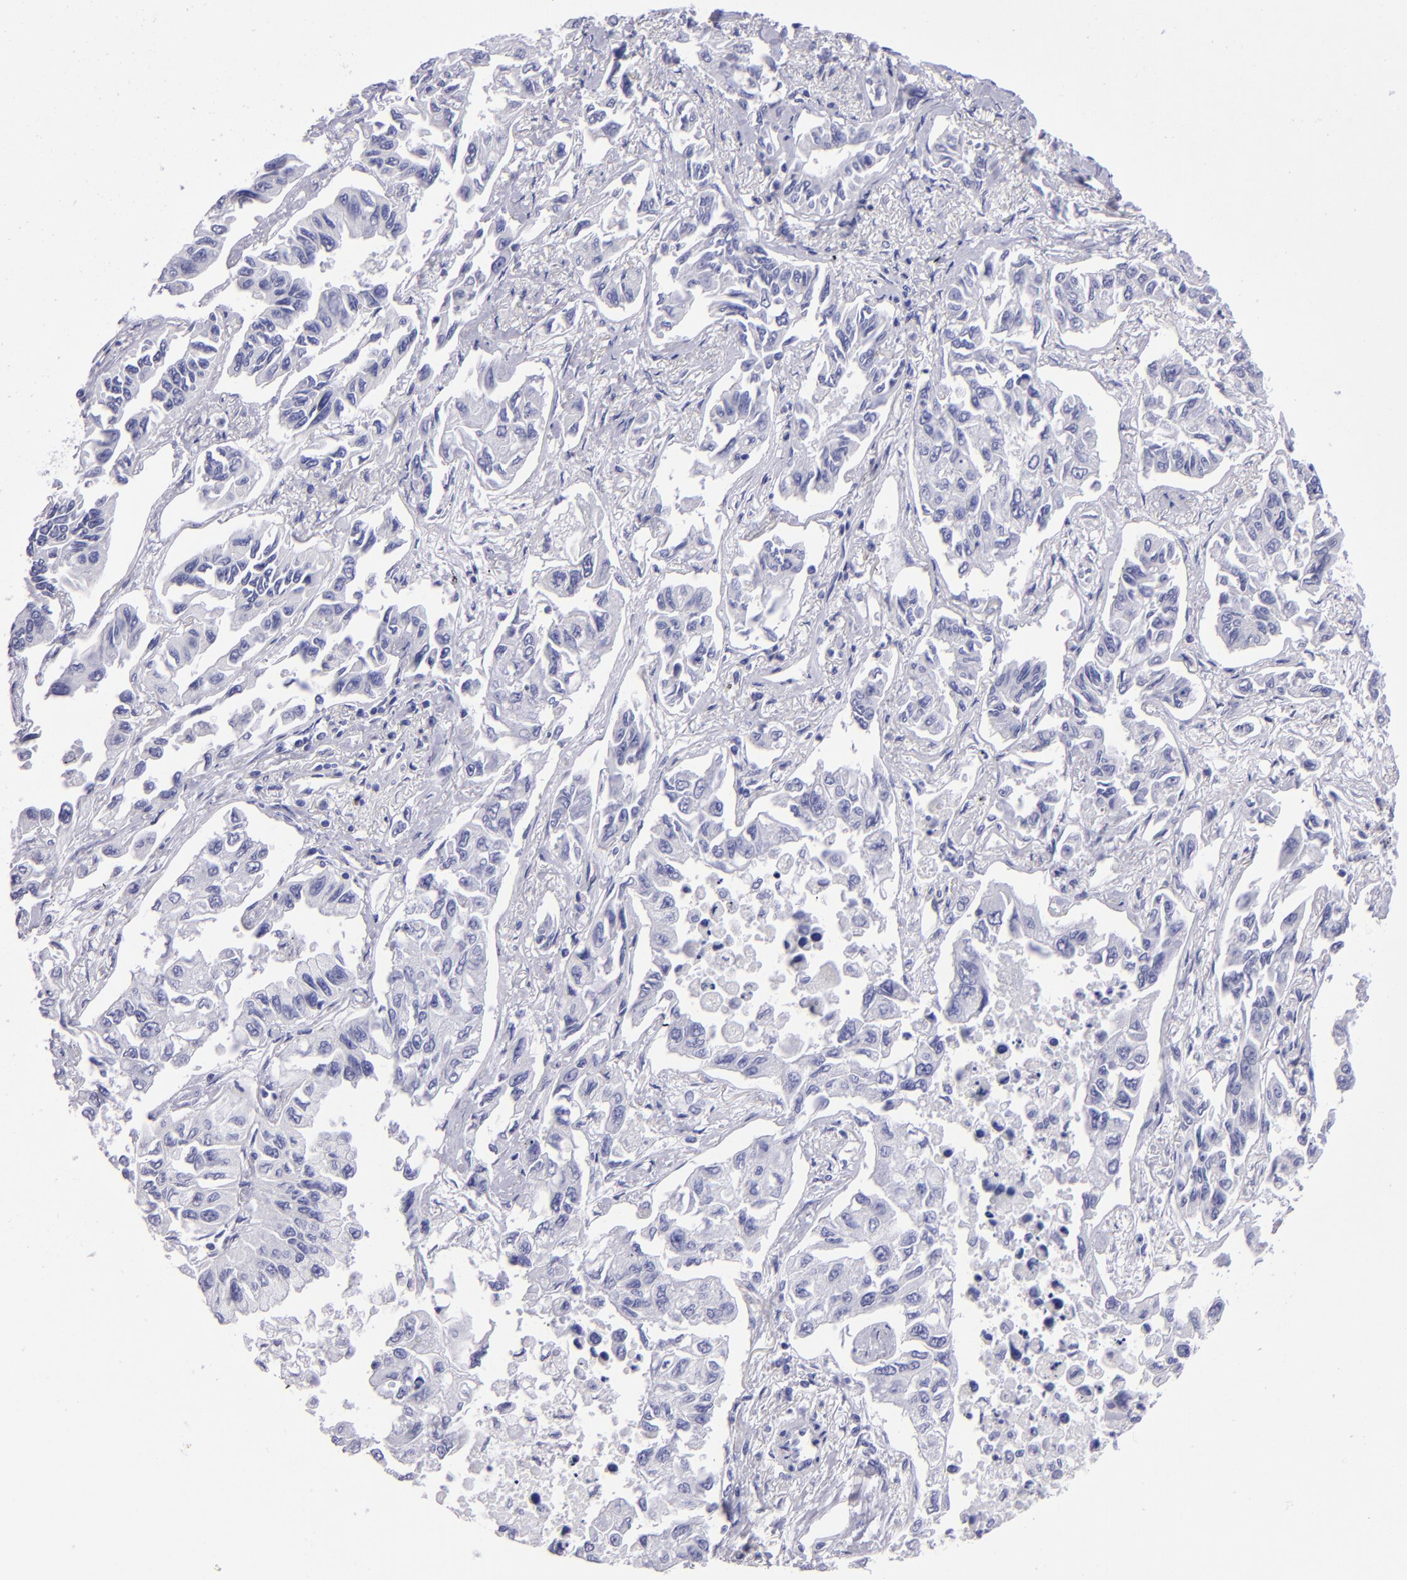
{"staining": {"intensity": "negative", "quantity": "none", "location": "none"}, "tissue": "lung cancer", "cell_type": "Tumor cells", "image_type": "cancer", "snomed": [{"axis": "morphology", "description": "Adenocarcinoma, NOS"}, {"axis": "topography", "description": "Lung"}], "caption": "DAB immunohistochemical staining of lung cancer (adenocarcinoma) demonstrates no significant positivity in tumor cells. Brightfield microscopy of immunohistochemistry (IHC) stained with DAB (3,3'-diaminobenzidine) (brown) and hematoxylin (blue), captured at high magnification.", "gene": "TYRP1", "patient": {"sex": "male", "age": 64}}